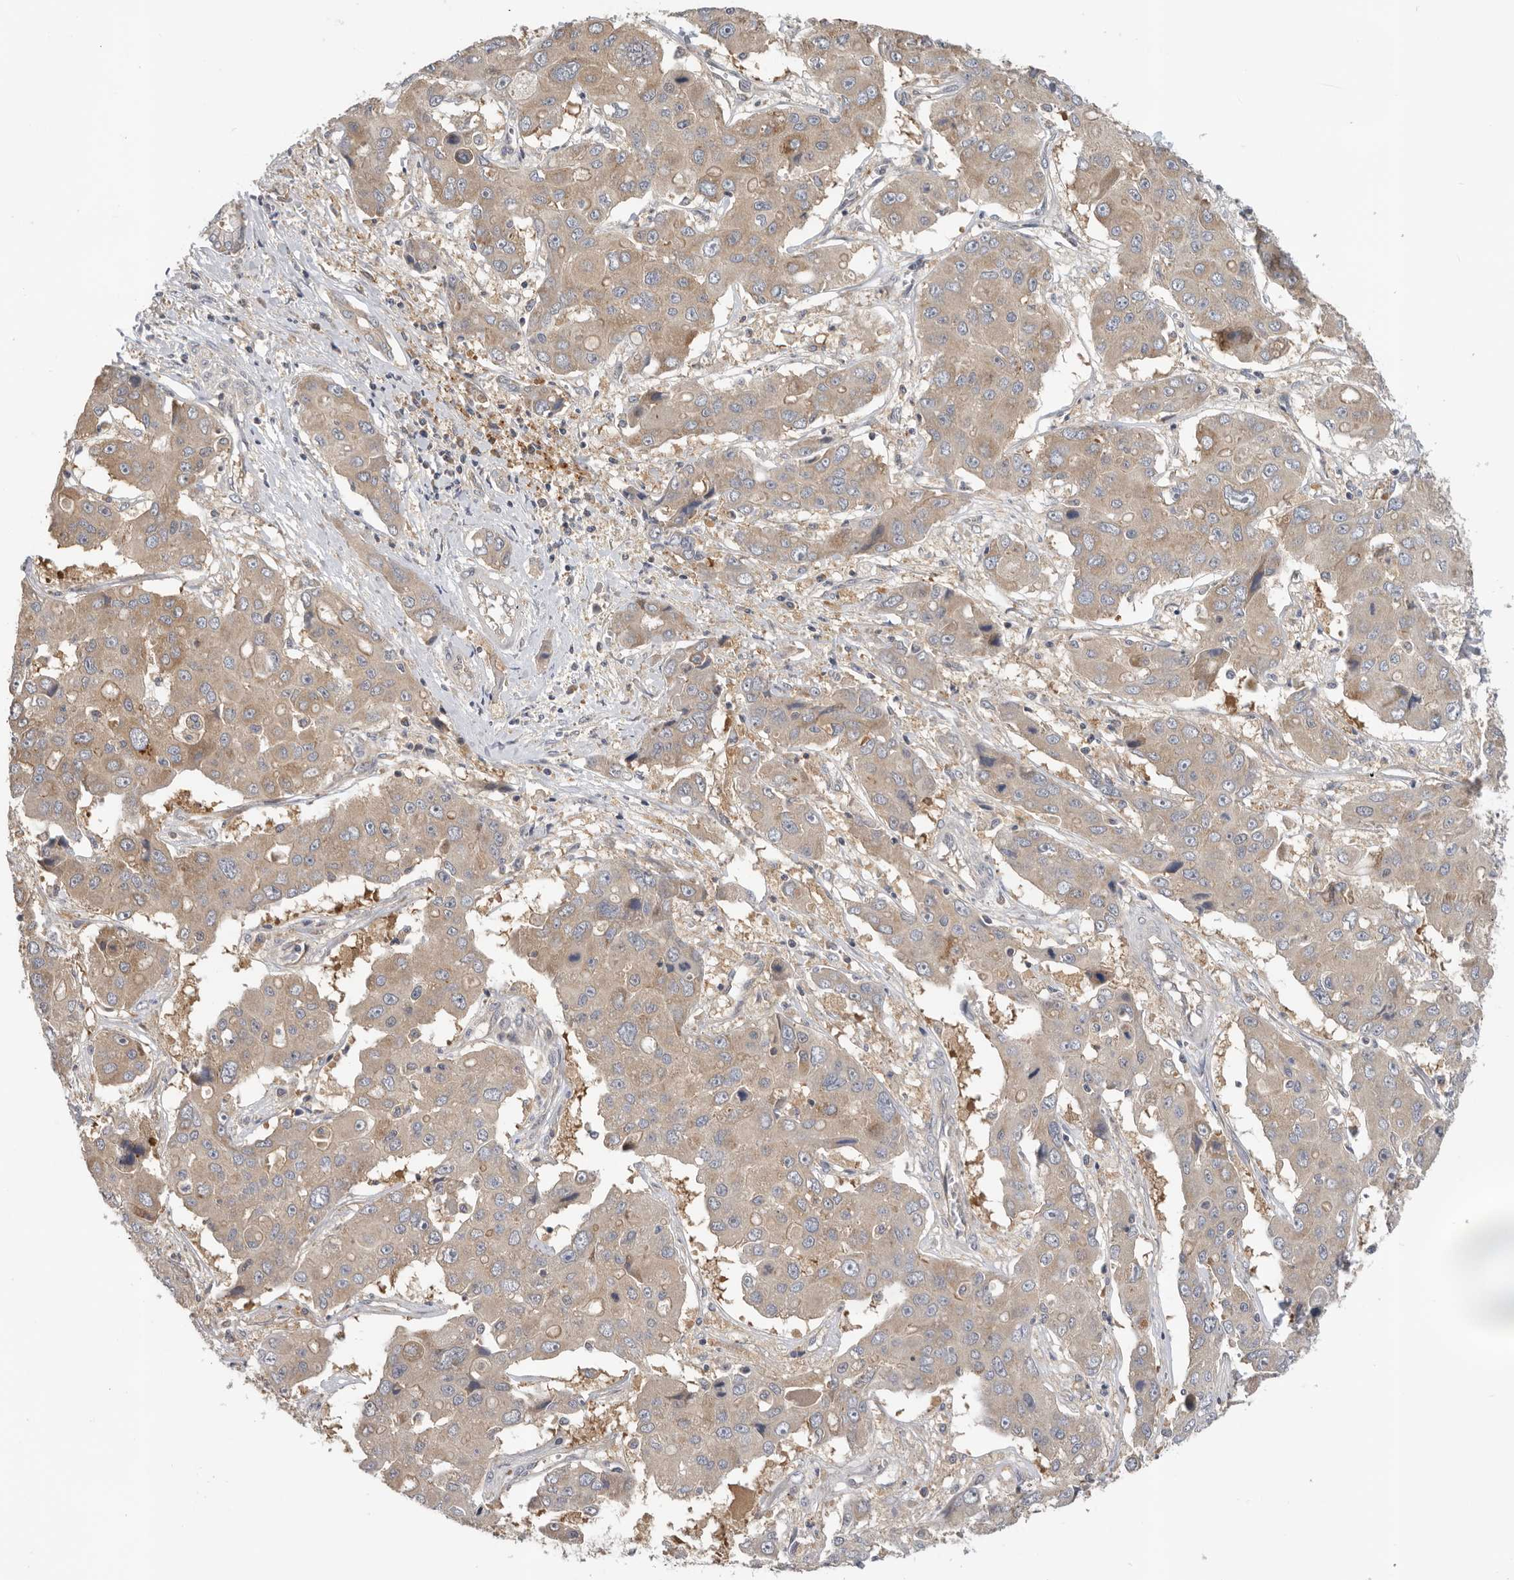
{"staining": {"intensity": "moderate", "quantity": "25%-75%", "location": "cytoplasmic/membranous"}, "tissue": "liver cancer", "cell_type": "Tumor cells", "image_type": "cancer", "snomed": [{"axis": "morphology", "description": "Cholangiocarcinoma"}, {"axis": "topography", "description": "Liver"}], "caption": "IHC of human liver cholangiocarcinoma shows medium levels of moderate cytoplasmic/membranous expression in approximately 25%-75% of tumor cells.", "gene": "PPP1R42", "patient": {"sex": "male", "age": 67}}